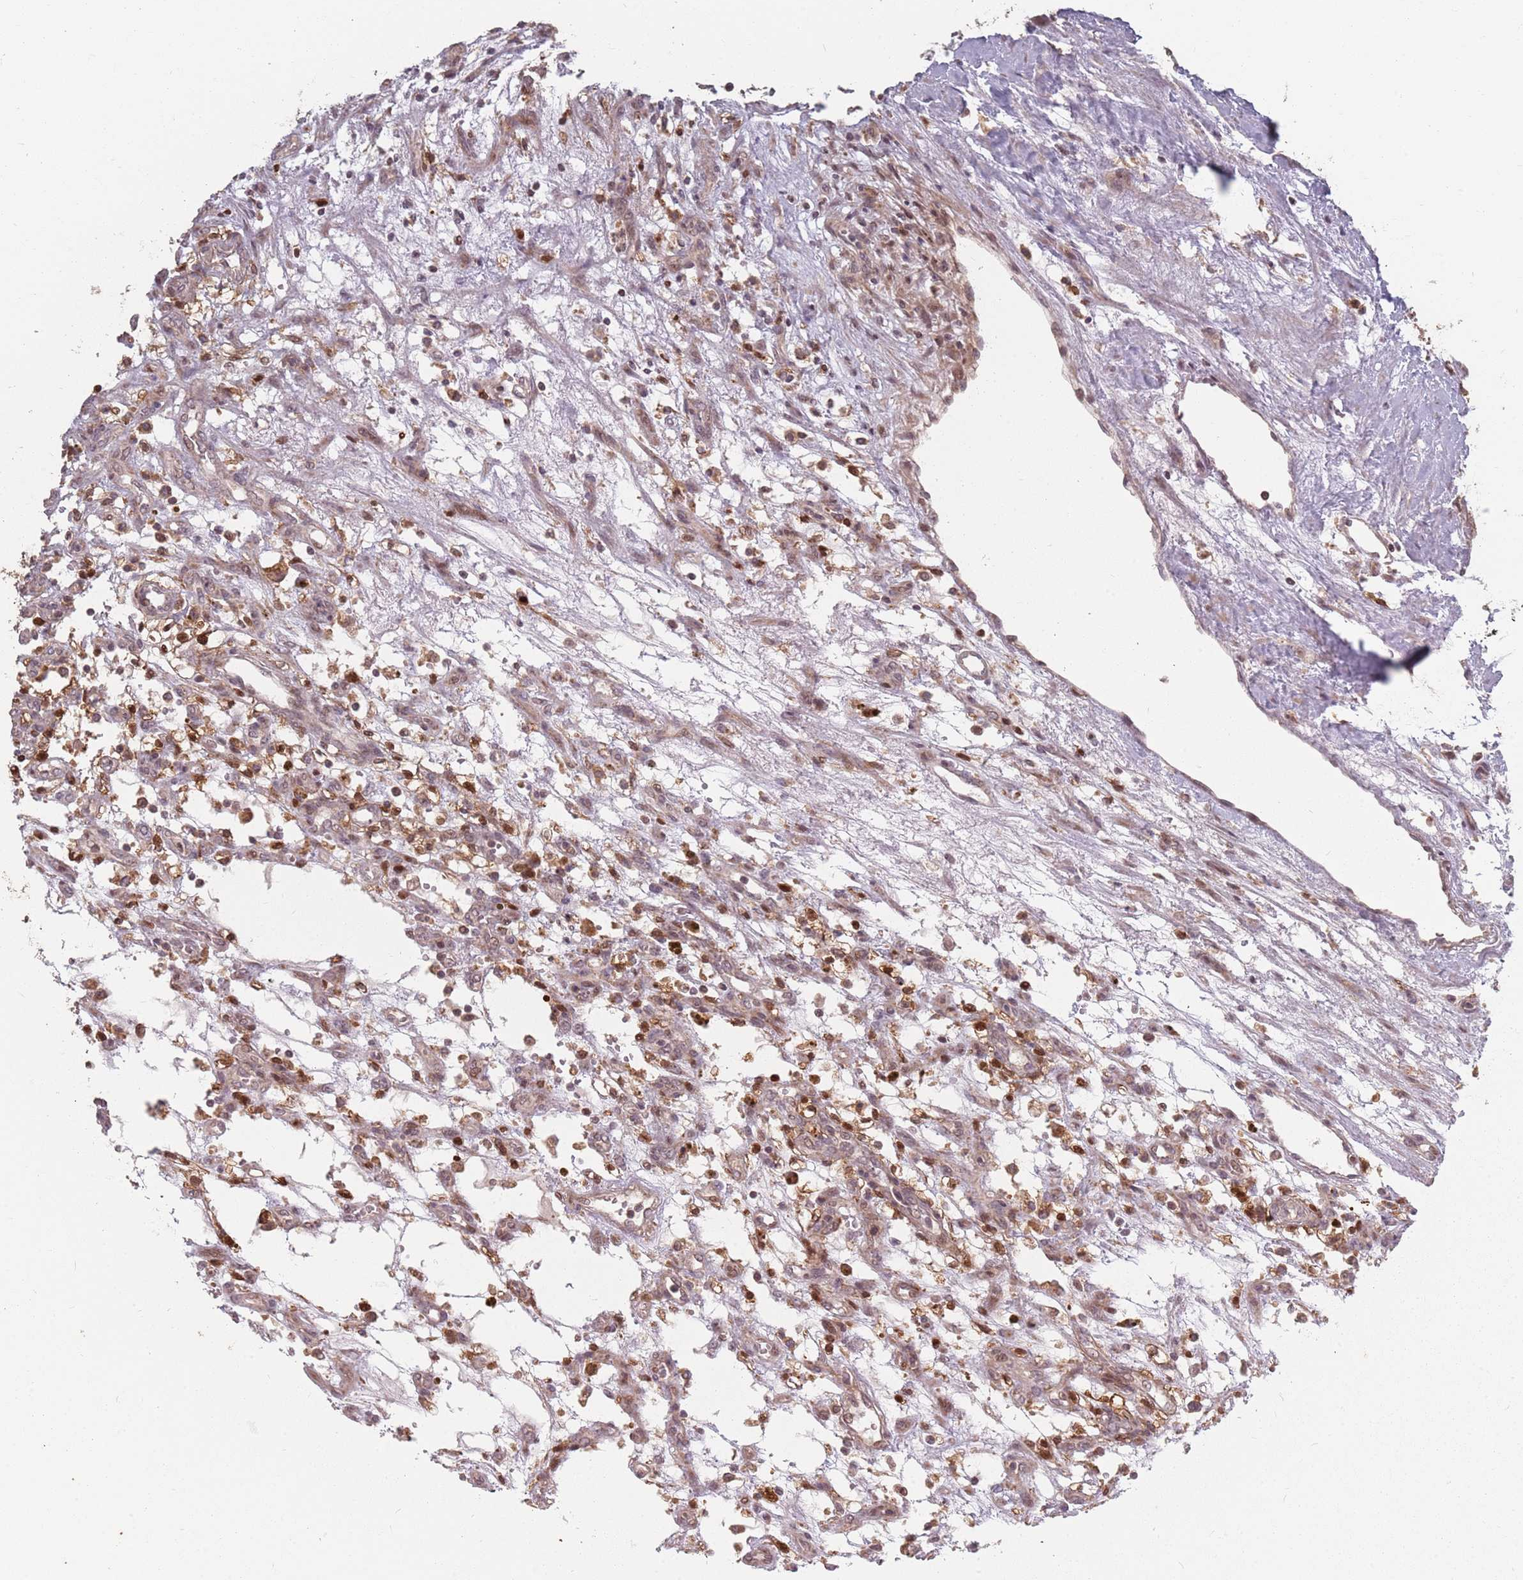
{"staining": {"intensity": "moderate", "quantity": ">75%", "location": "cytoplasmic/membranous,nuclear"}, "tissue": "renal cancer", "cell_type": "Tumor cells", "image_type": "cancer", "snomed": [{"axis": "morphology", "description": "Adenocarcinoma, NOS"}, {"axis": "topography", "description": "Kidney"}], "caption": "High-magnification brightfield microscopy of renal cancer (adenocarcinoma) stained with DAB (brown) and counterstained with hematoxylin (blue). tumor cells exhibit moderate cytoplasmic/membranous and nuclear expression is present in about>75% of cells.", "gene": "VPS52", "patient": {"sex": "female", "age": 57}}